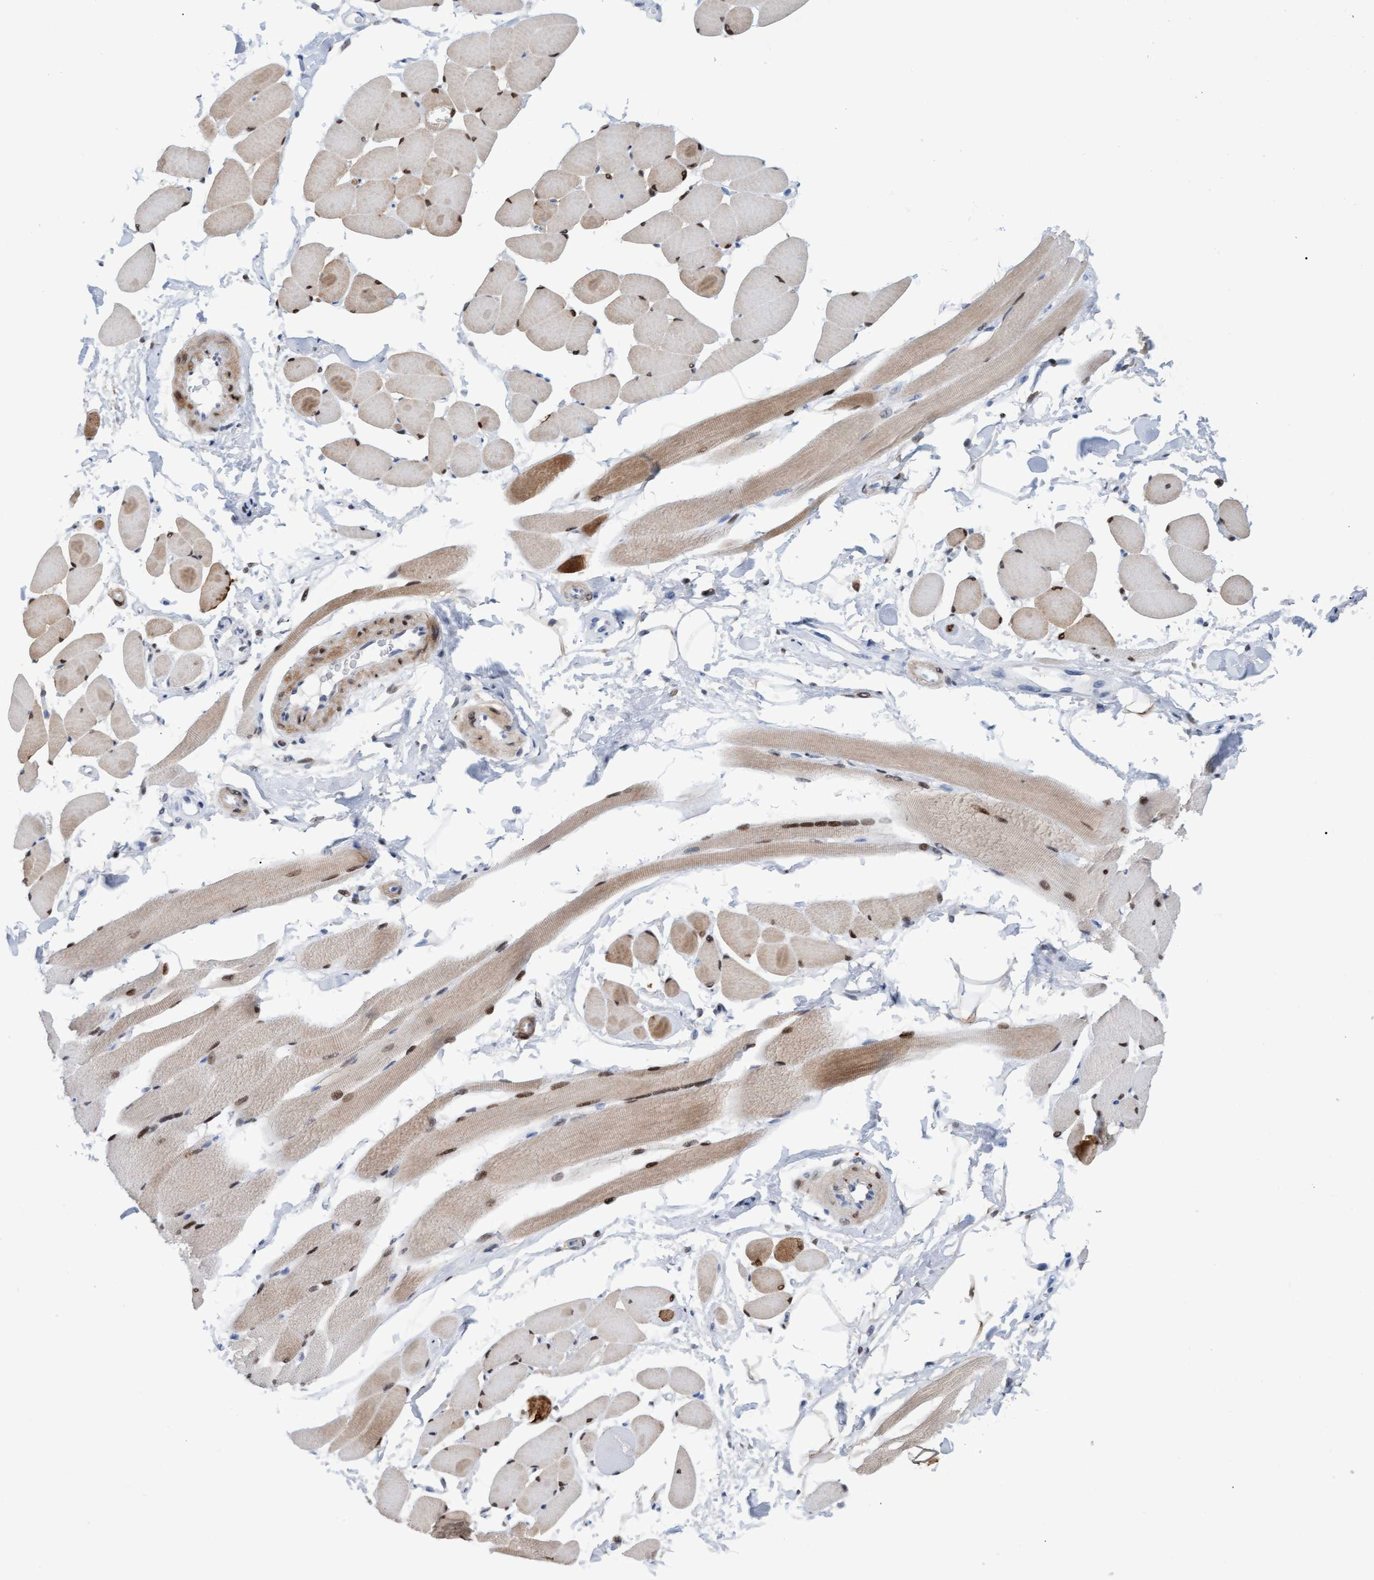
{"staining": {"intensity": "moderate", "quantity": ">75%", "location": "cytoplasmic/membranous,nuclear"}, "tissue": "skeletal muscle", "cell_type": "Myocytes", "image_type": "normal", "snomed": [{"axis": "morphology", "description": "Normal tissue, NOS"}, {"axis": "topography", "description": "Skeletal muscle"}, {"axis": "topography", "description": "Peripheral nerve tissue"}], "caption": "Skeletal muscle stained with DAB immunohistochemistry reveals medium levels of moderate cytoplasmic/membranous,nuclear positivity in about >75% of myocytes.", "gene": "PINX1", "patient": {"sex": "female", "age": 84}}